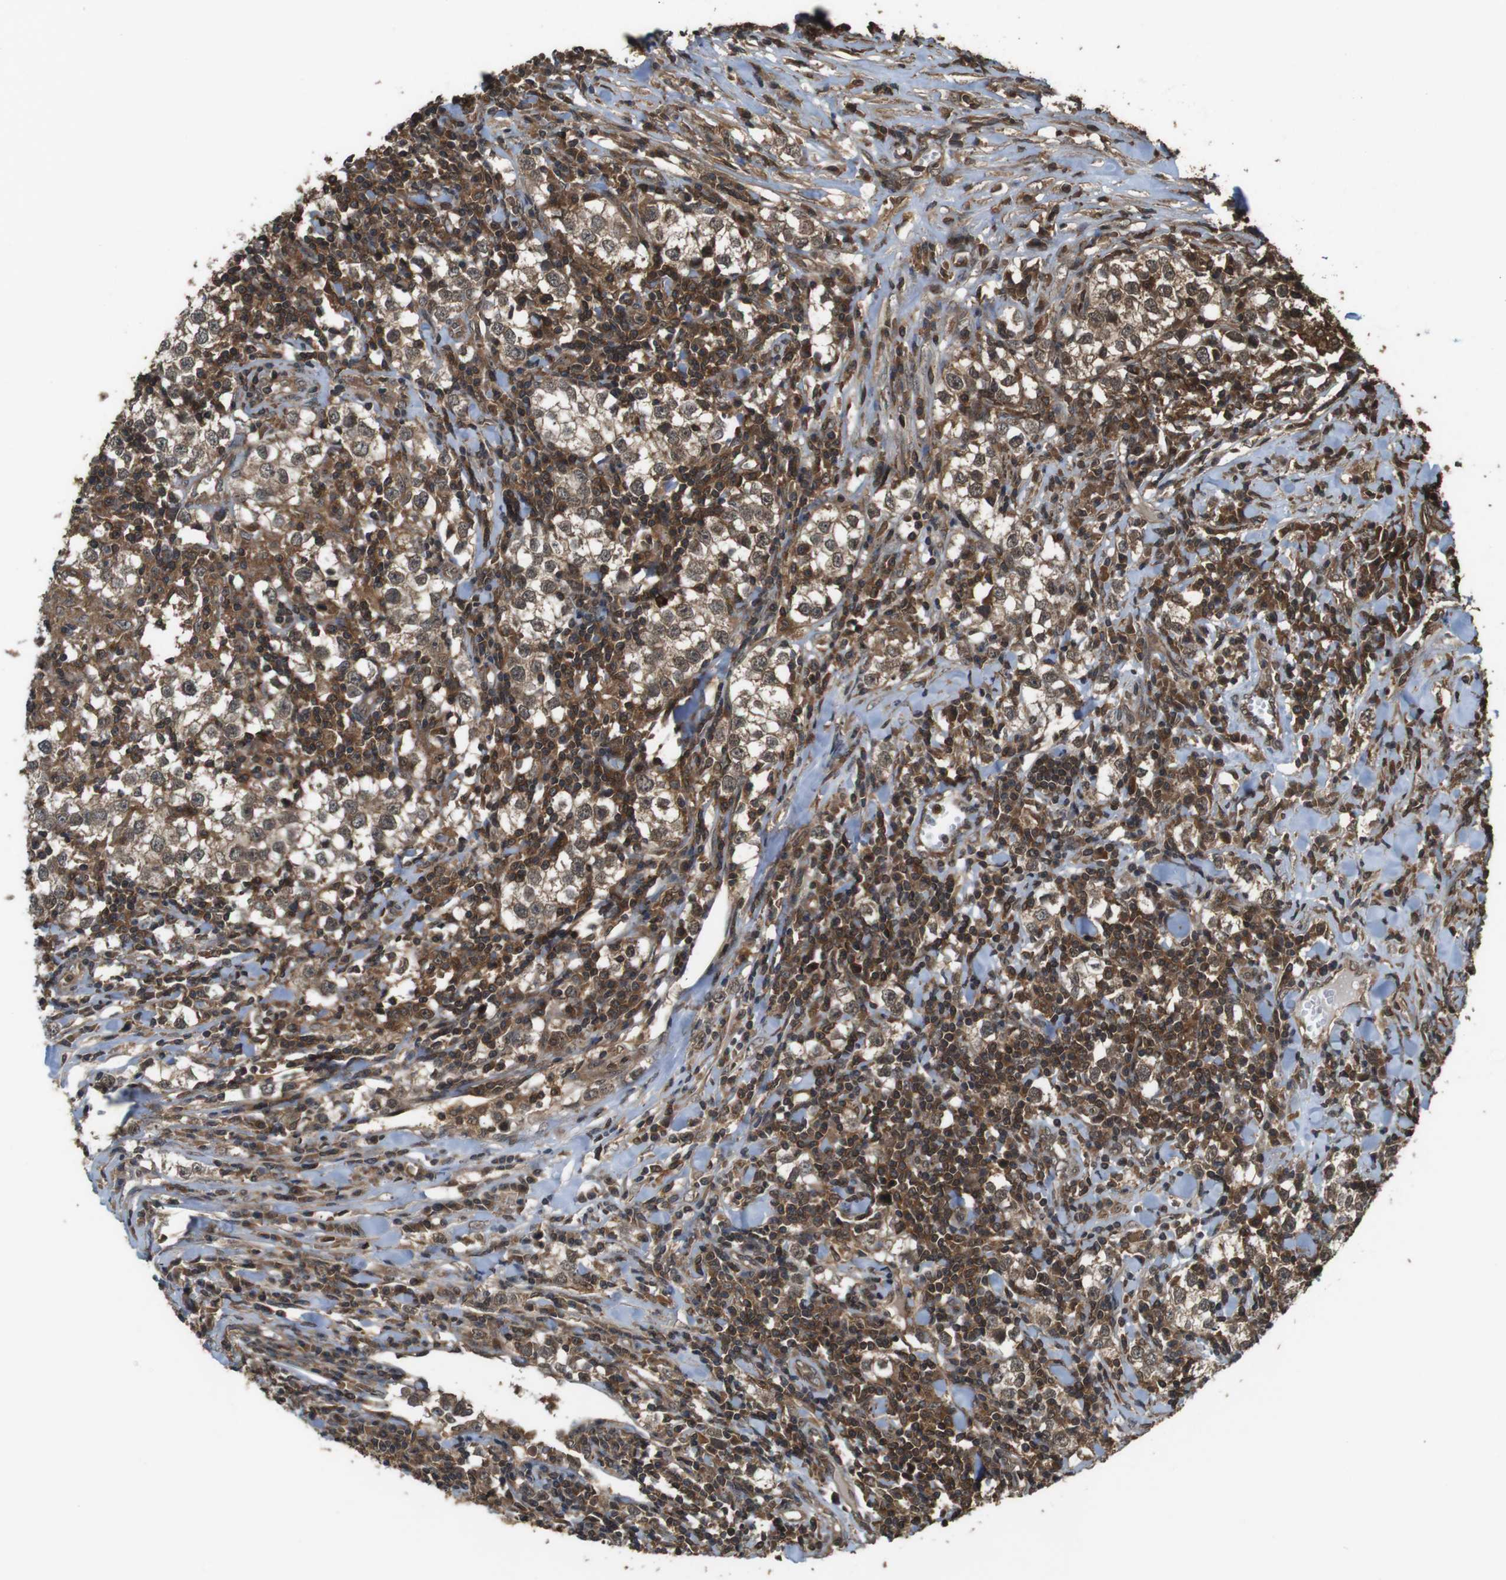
{"staining": {"intensity": "moderate", "quantity": ">75%", "location": "cytoplasmic/membranous"}, "tissue": "testis cancer", "cell_type": "Tumor cells", "image_type": "cancer", "snomed": [{"axis": "morphology", "description": "Seminoma, NOS"}, {"axis": "morphology", "description": "Carcinoma, Embryonal, NOS"}, {"axis": "topography", "description": "Testis"}], "caption": "There is medium levels of moderate cytoplasmic/membranous expression in tumor cells of testis cancer (seminoma), as demonstrated by immunohistochemical staining (brown color).", "gene": "BAG4", "patient": {"sex": "male", "age": 36}}